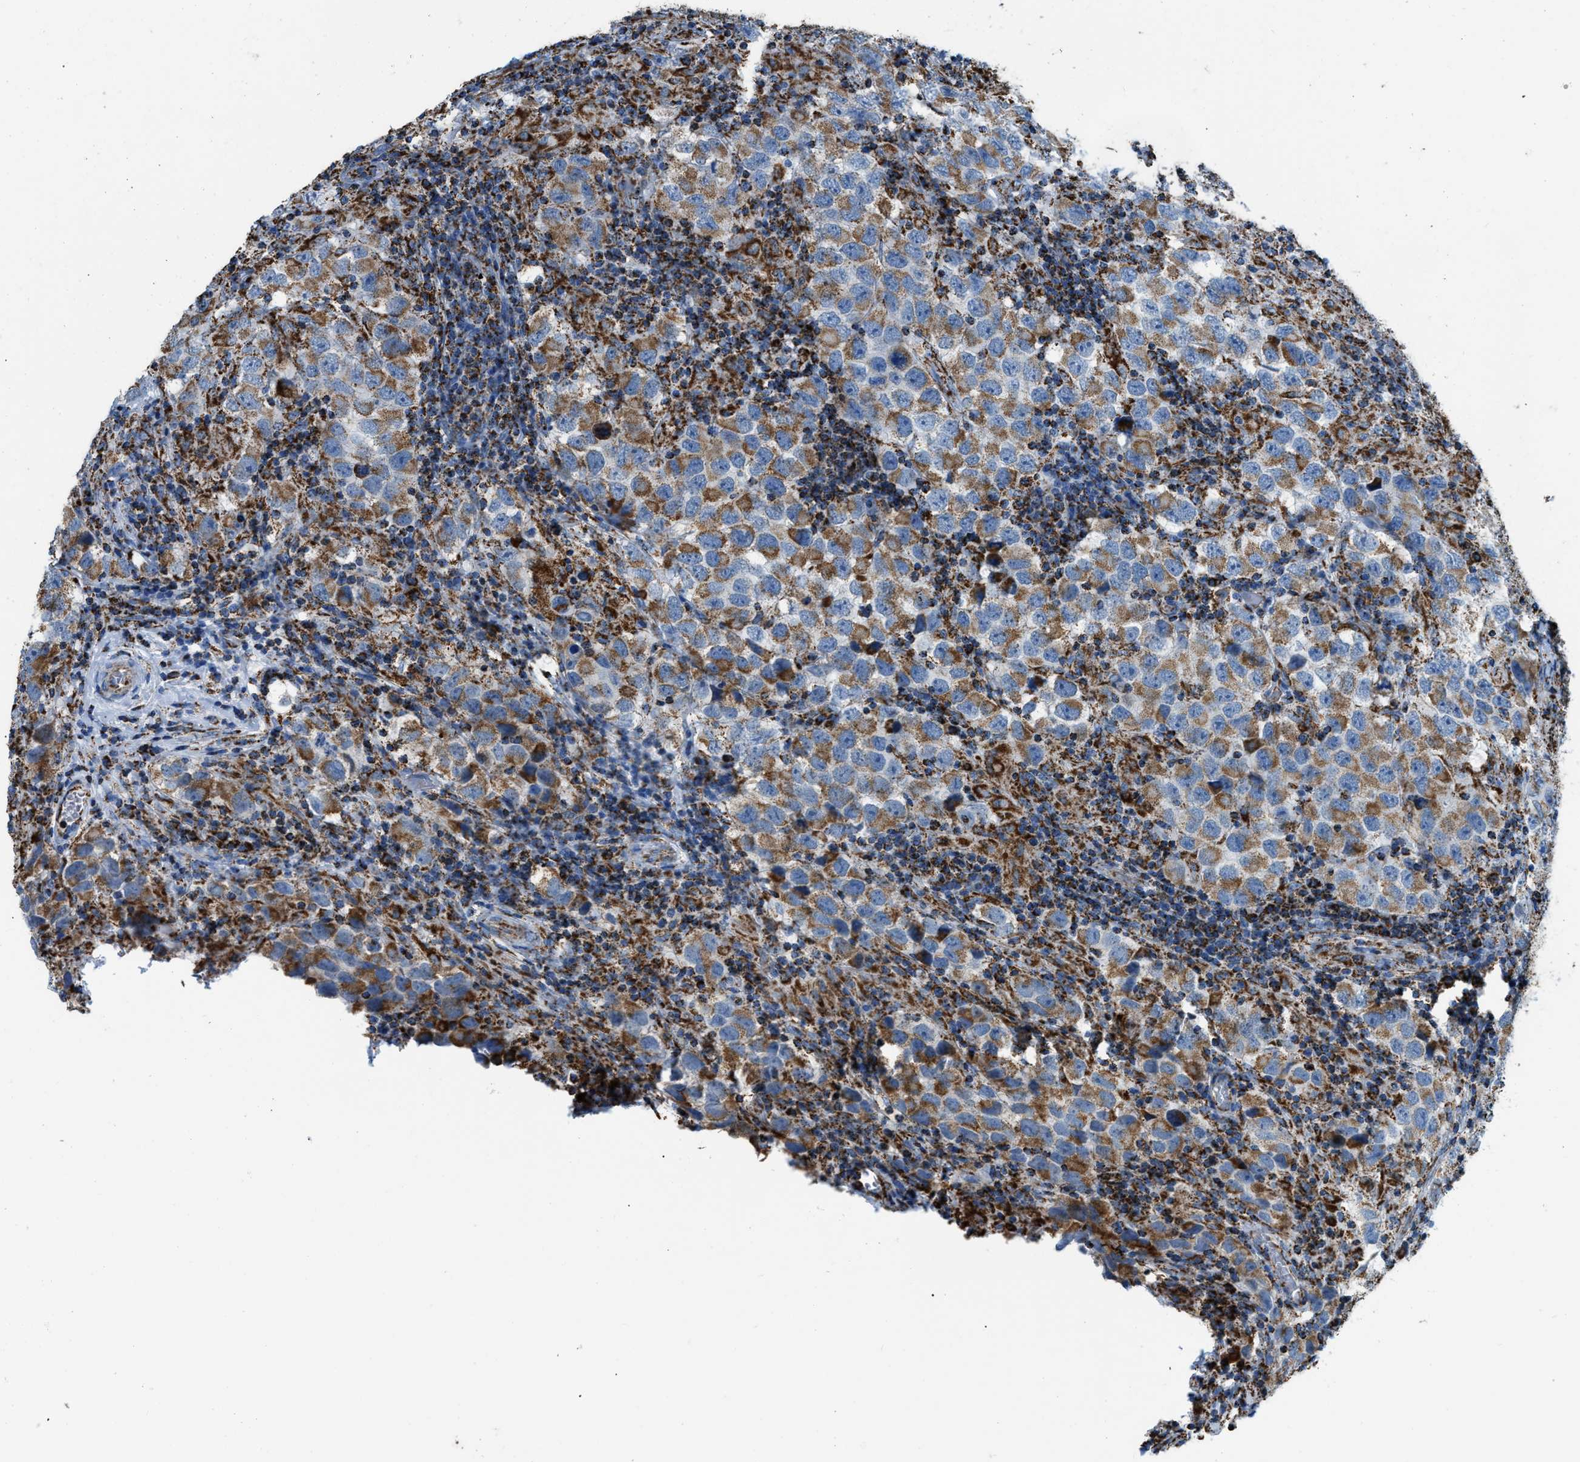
{"staining": {"intensity": "moderate", "quantity": ">75%", "location": "cytoplasmic/membranous"}, "tissue": "testis cancer", "cell_type": "Tumor cells", "image_type": "cancer", "snomed": [{"axis": "morphology", "description": "Carcinoma, Embryonal, NOS"}, {"axis": "topography", "description": "Testis"}], "caption": "This is a histology image of IHC staining of testis cancer, which shows moderate expression in the cytoplasmic/membranous of tumor cells.", "gene": "ETFB", "patient": {"sex": "male", "age": 21}}